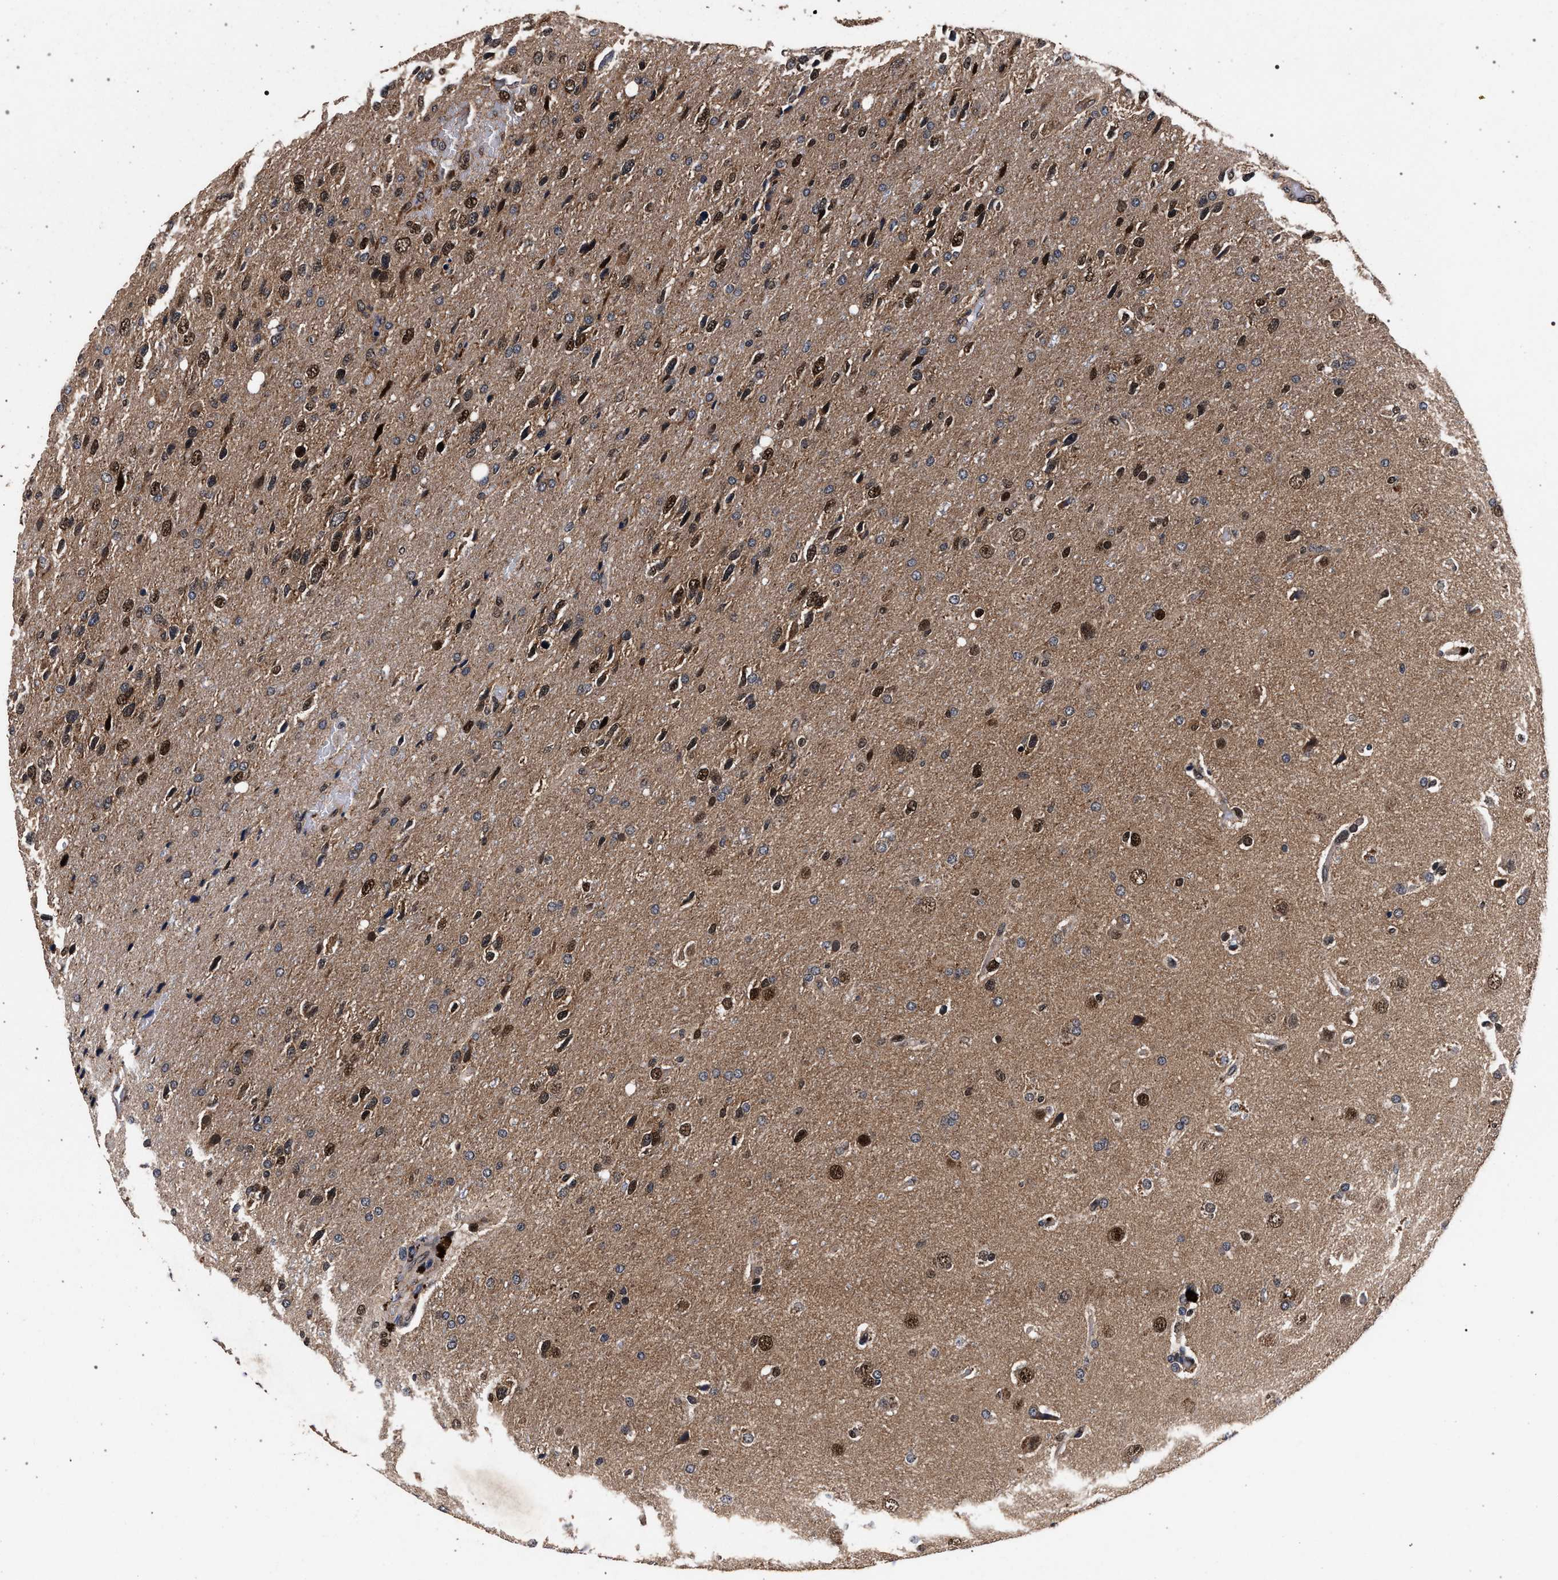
{"staining": {"intensity": "moderate", "quantity": "25%-75%", "location": "cytoplasmic/membranous,nuclear"}, "tissue": "glioma", "cell_type": "Tumor cells", "image_type": "cancer", "snomed": [{"axis": "morphology", "description": "Glioma, malignant, High grade"}, {"axis": "topography", "description": "Brain"}], "caption": "Glioma stained with DAB (3,3'-diaminobenzidine) IHC demonstrates medium levels of moderate cytoplasmic/membranous and nuclear positivity in approximately 25%-75% of tumor cells.", "gene": "ACOX1", "patient": {"sex": "female", "age": 58}}